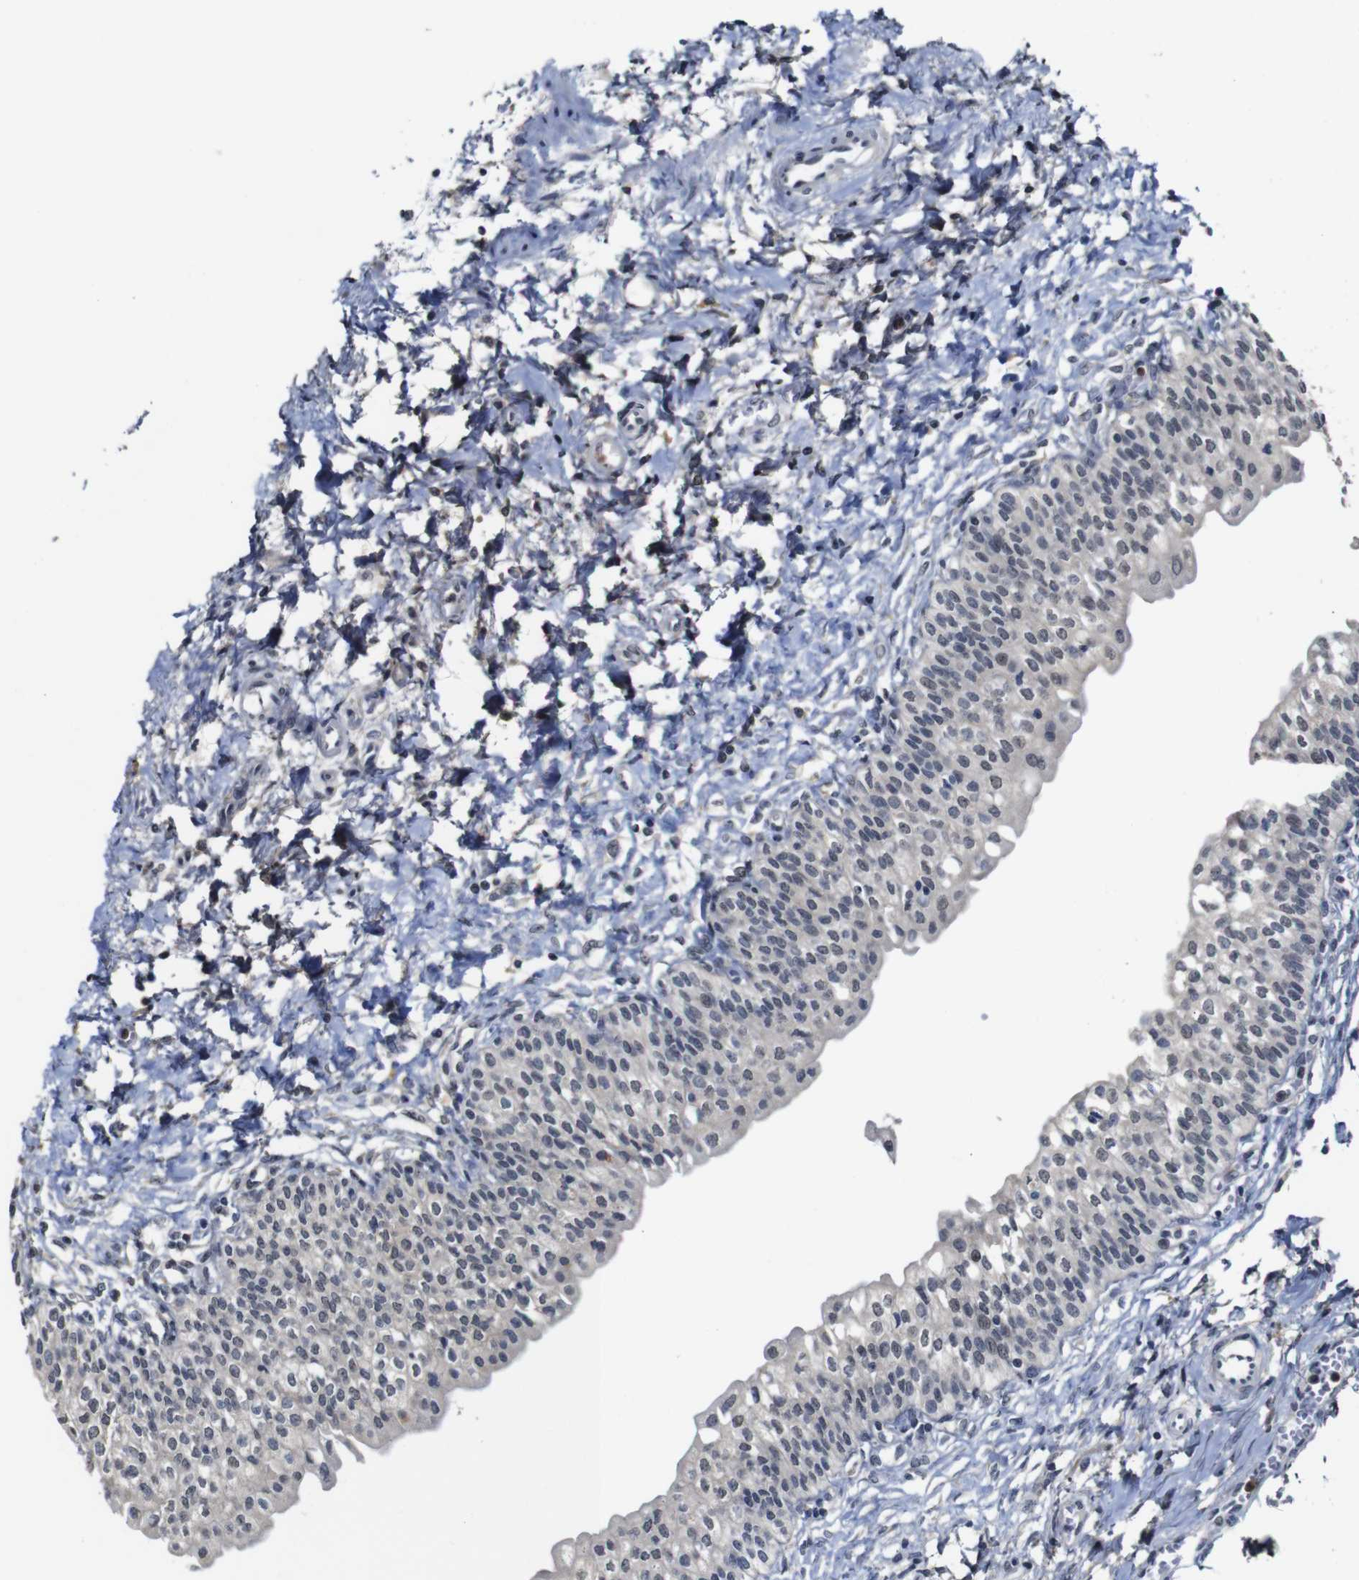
{"staining": {"intensity": "weak", "quantity": "<25%", "location": "nuclear"}, "tissue": "urinary bladder", "cell_type": "Urothelial cells", "image_type": "normal", "snomed": [{"axis": "morphology", "description": "Normal tissue, NOS"}, {"axis": "topography", "description": "Urinary bladder"}], "caption": "IHC of unremarkable urinary bladder reveals no expression in urothelial cells.", "gene": "NTRK3", "patient": {"sex": "male", "age": 55}}